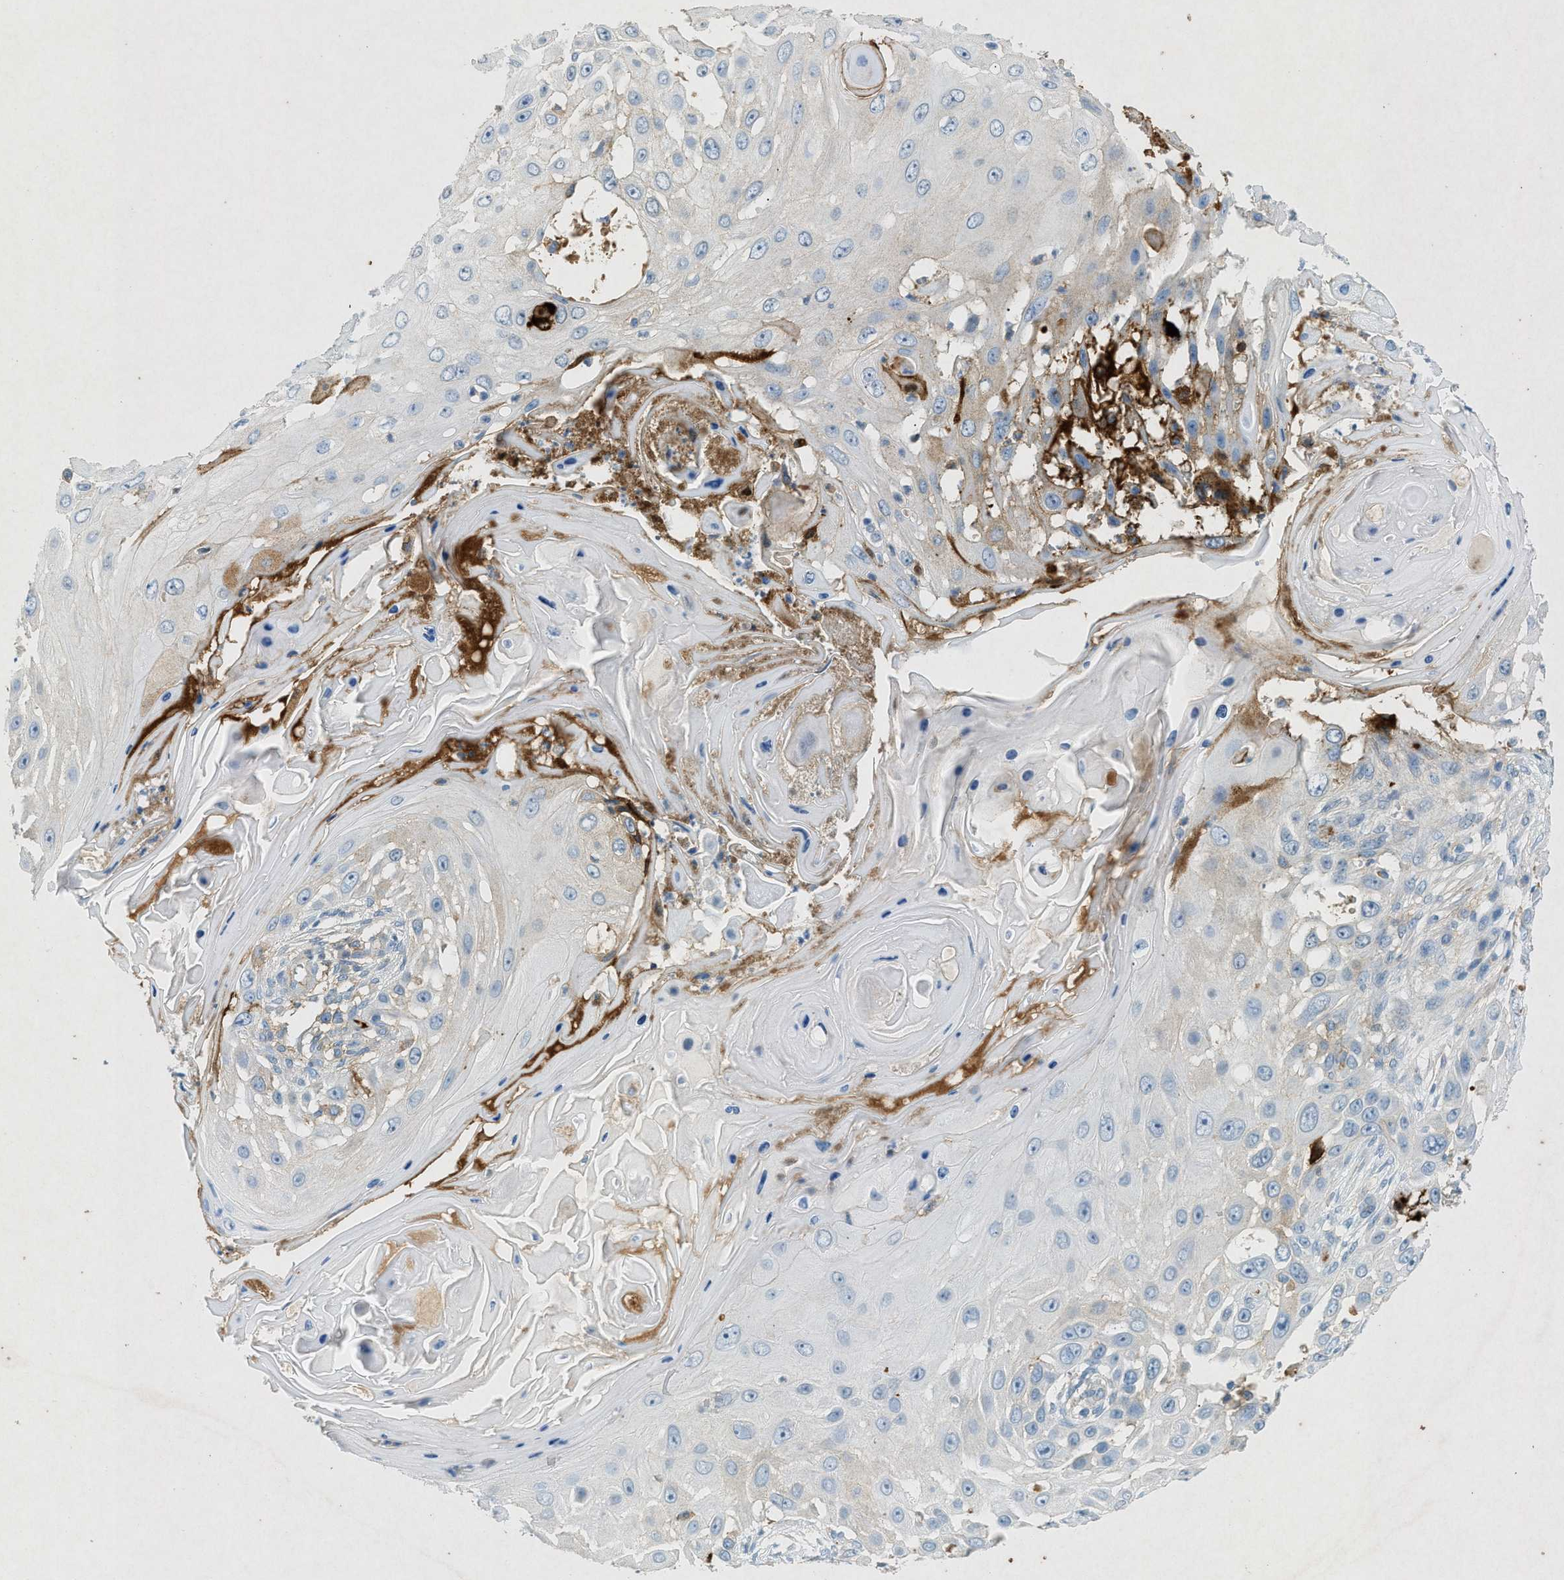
{"staining": {"intensity": "weak", "quantity": "25%-75%", "location": "cytoplasmic/membranous"}, "tissue": "skin cancer", "cell_type": "Tumor cells", "image_type": "cancer", "snomed": [{"axis": "morphology", "description": "Squamous cell carcinoma, NOS"}, {"axis": "topography", "description": "Skin"}], "caption": "Tumor cells display low levels of weak cytoplasmic/membranous staining in approximately 25%-75% of cells in human skin cancer (squamous cell carcinoma). Nuclei are stained in blue.", "gene": "F2", "patient": {"sex": "female", "age": 44}}